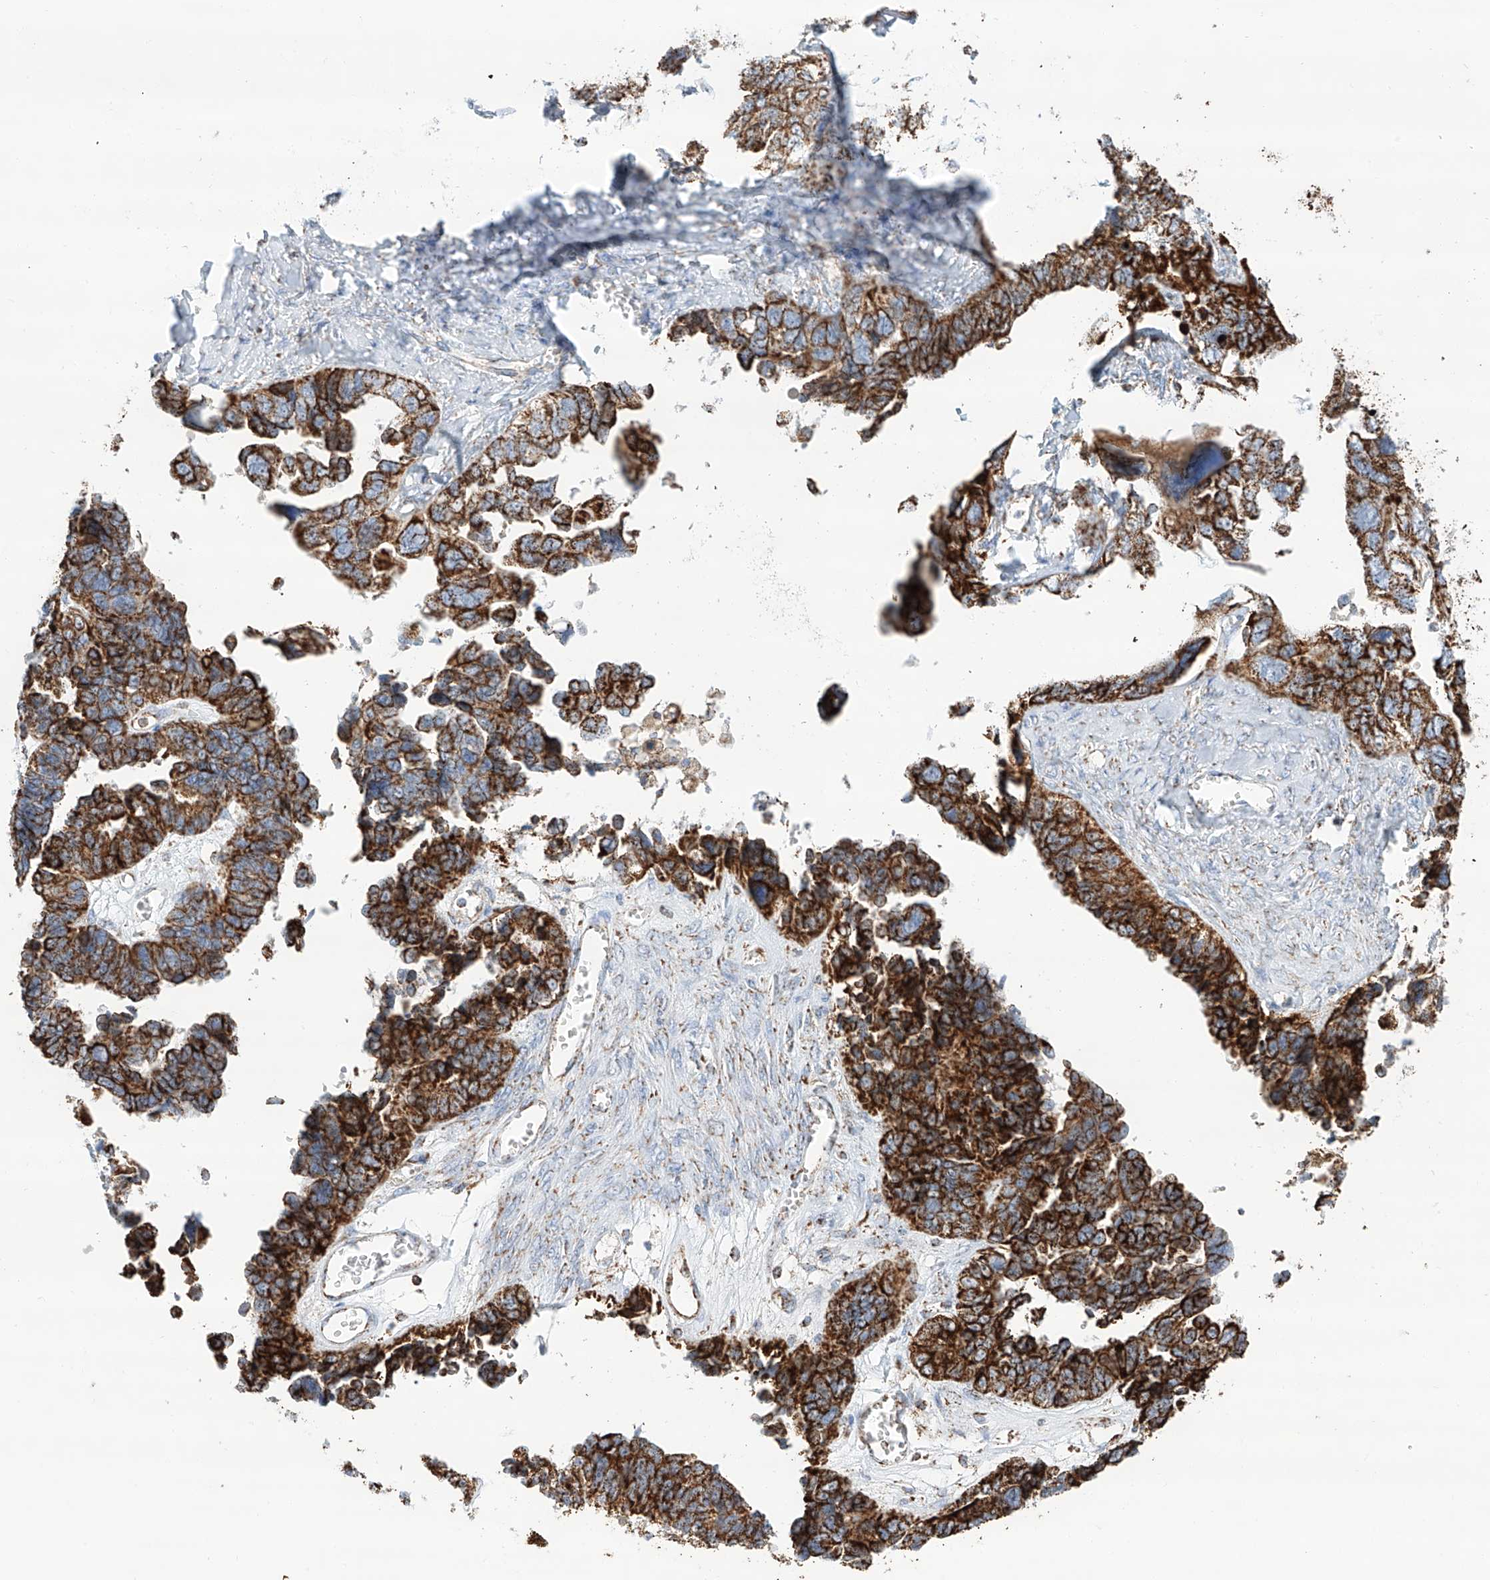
{"staining": {"intensity": "strong", "quantity": ">75%", "location": "cytoplasmic/membranous"}, "tissue": "ovarian cancer", "cell_type": "Tumor cells", "image_type": "cancer", "snomed": [{"axis": "morphology", "description": "Cystadenocarcinoma, serous, NOS"}, {"axis": "topography", "description": "Ovary"}], "caption": "High-power microscopy captured an immunohistochemistry histopathology image of serous cystadenocarcinoma (ovarian), revealing strong cytoplasmic/membranous expression in approximately >75% of tumor cells. Immunohistochemistry (ihc) stains the protein in brown and the nuclei are stained blue.", "gene": "TTC27", "patient": {"sex": "female", "age": 79}}